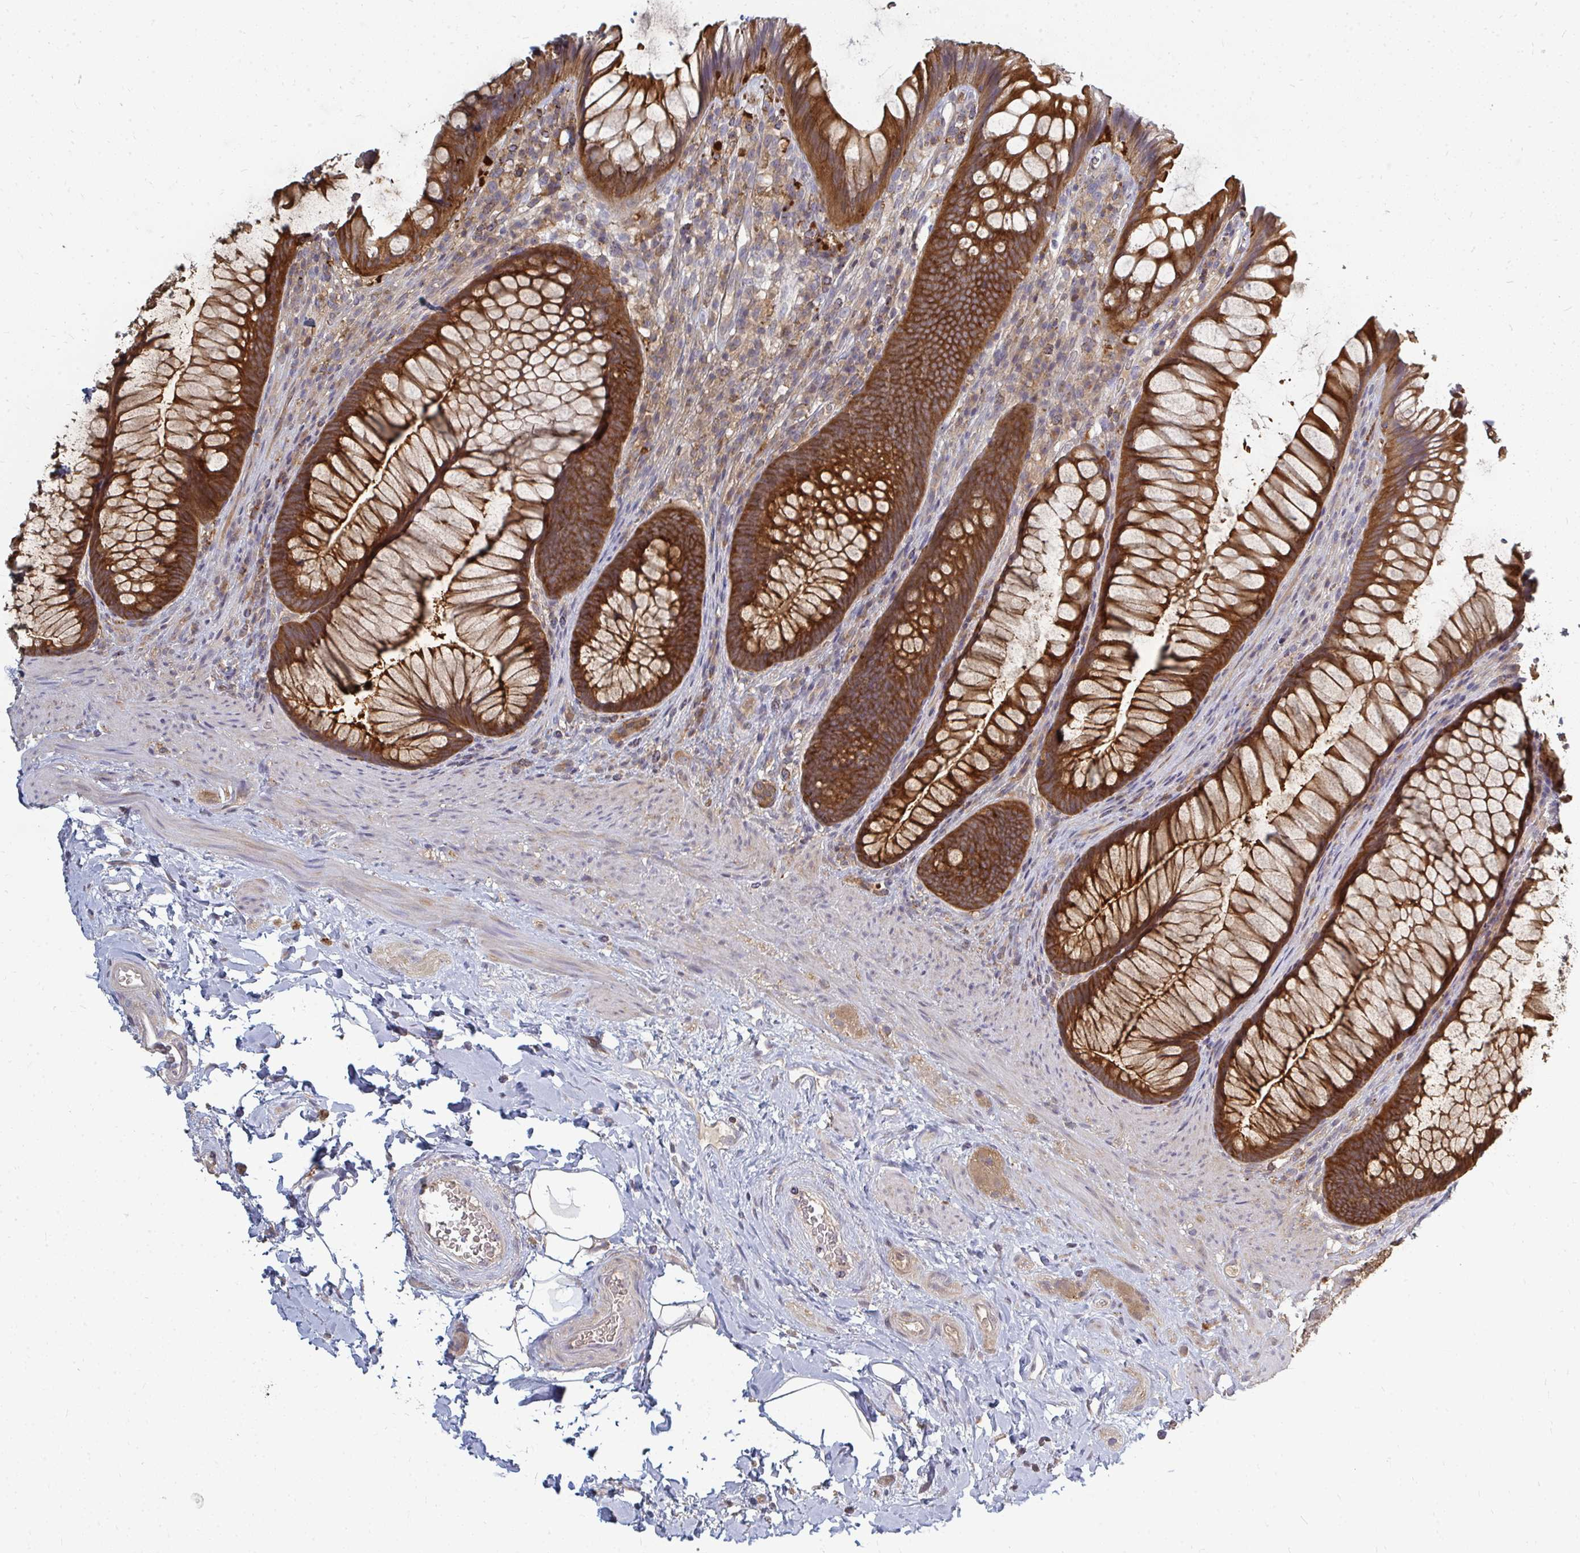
{"staining": {"intensity": "strong", "quantity": ">75%", "location": "cytoplasmic/membranous"}, "tissue": "rectum", "cell_type": "Glandular cells", "image_type": "normal", "snomed": [{"axis": "morphology", "description": "Normal tissue, NOS"}, {"axis": "topography", "description": "Rectum"}], "caption": "Protein analysis of unremarkable rectum exhibits strong cytoplasmic/membranous positivity in about >75% of glandular cells.", "gene": "ZNF285", "patient": {"sex": "male", "age": 53}}